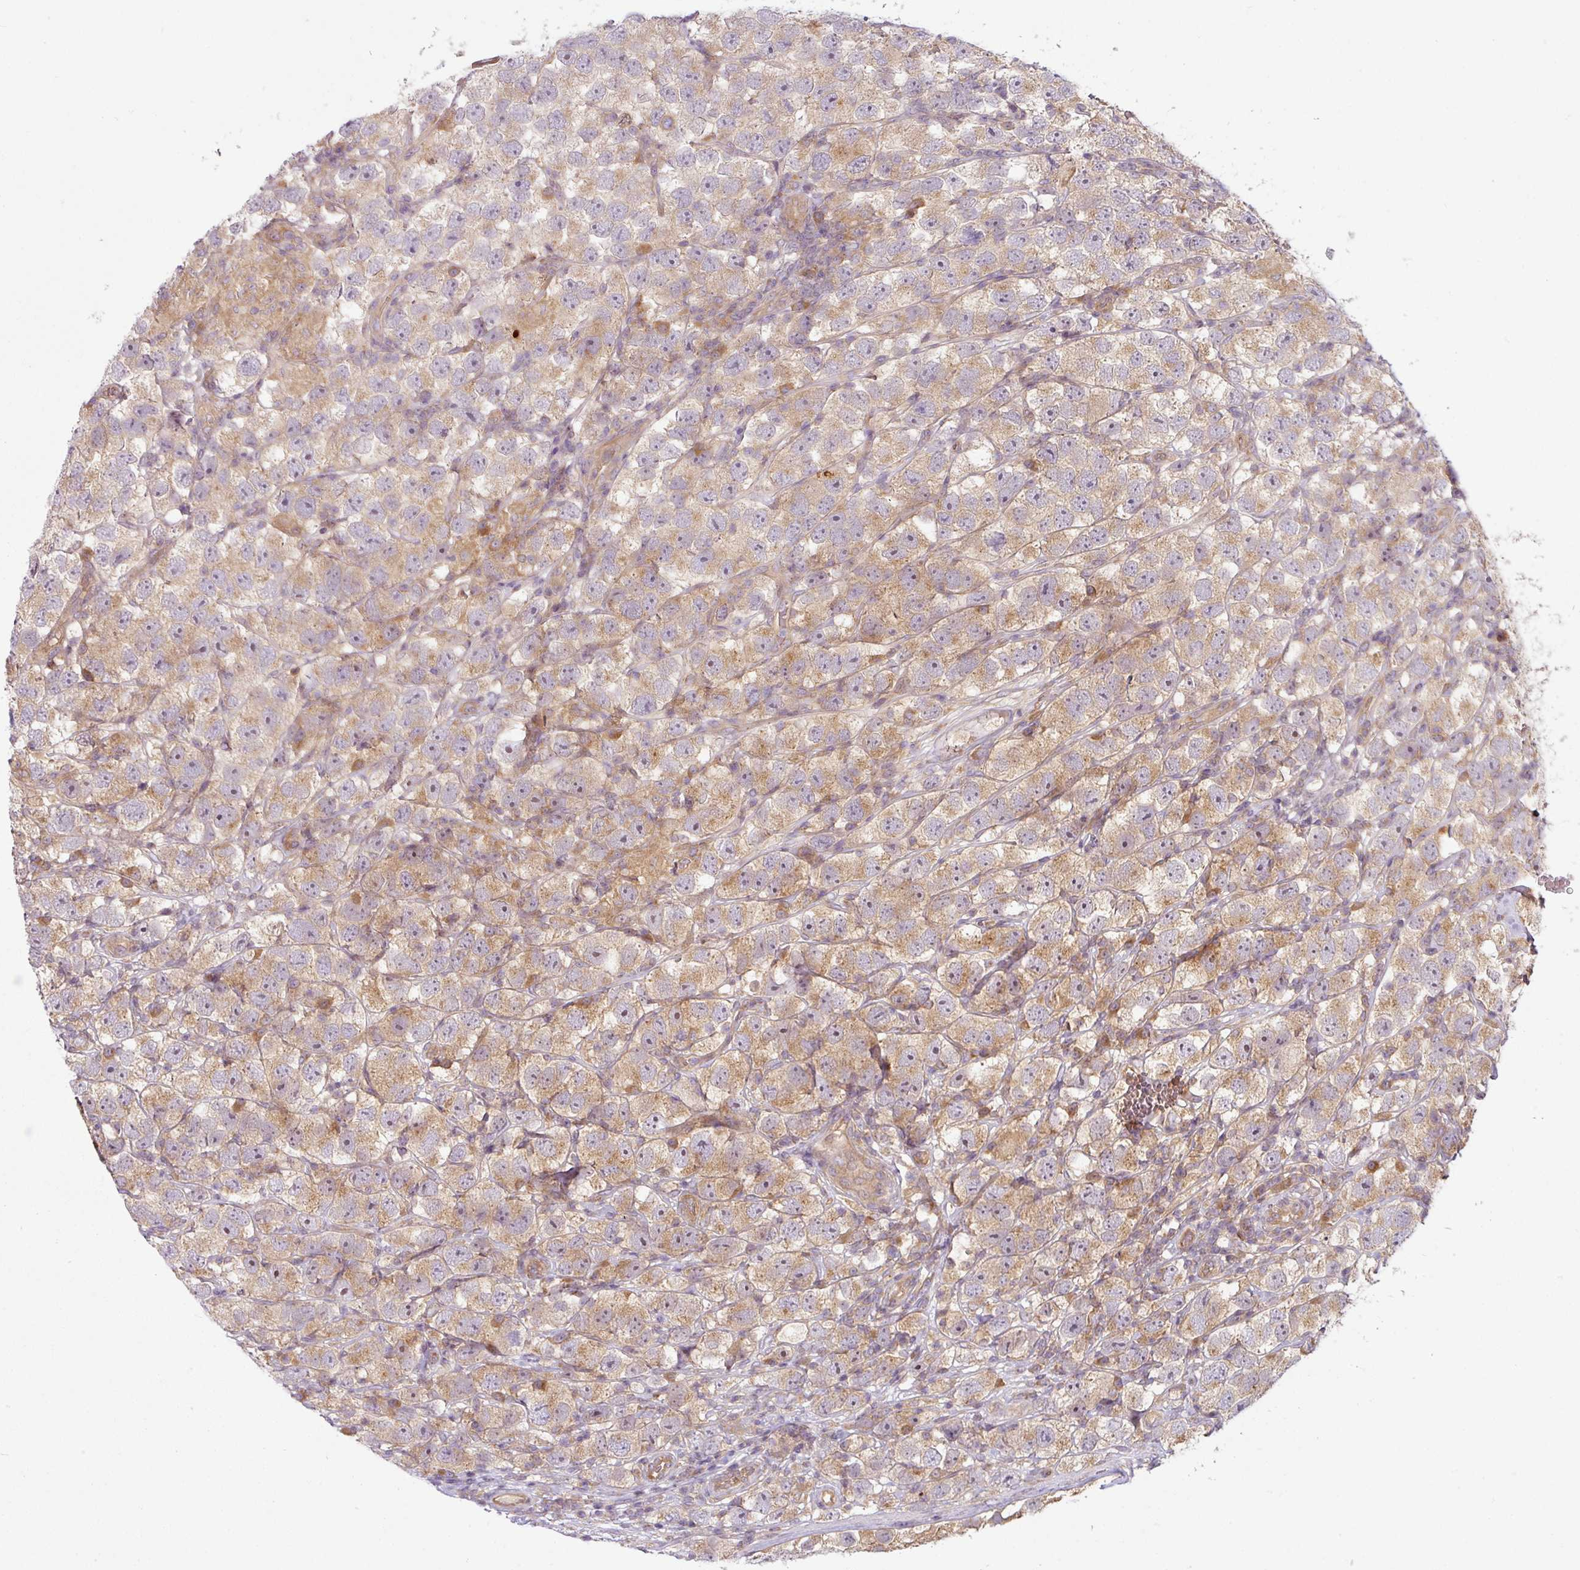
{"staining": {"intensity": "moderate", "quantity": "25%-75%", "location": "cytoplasmic/membranous"}, "tissue": "testis cancer", "cell_type": "Tumor cells", "image_type": "cancer", "snomed": [{"axis": "morphology", "description": "Seminoma, NOS"}, {"axis": "topography", "description": "Testis"}], "caption": "DAB immunohistochemical staining of seminoma (testis) exhibits moderate cytoplasmic/membranous protein staining in about 25%-75% of tumor cells.", "gene": "RNF31", "patient": {"sex": "male", "age": 26}}